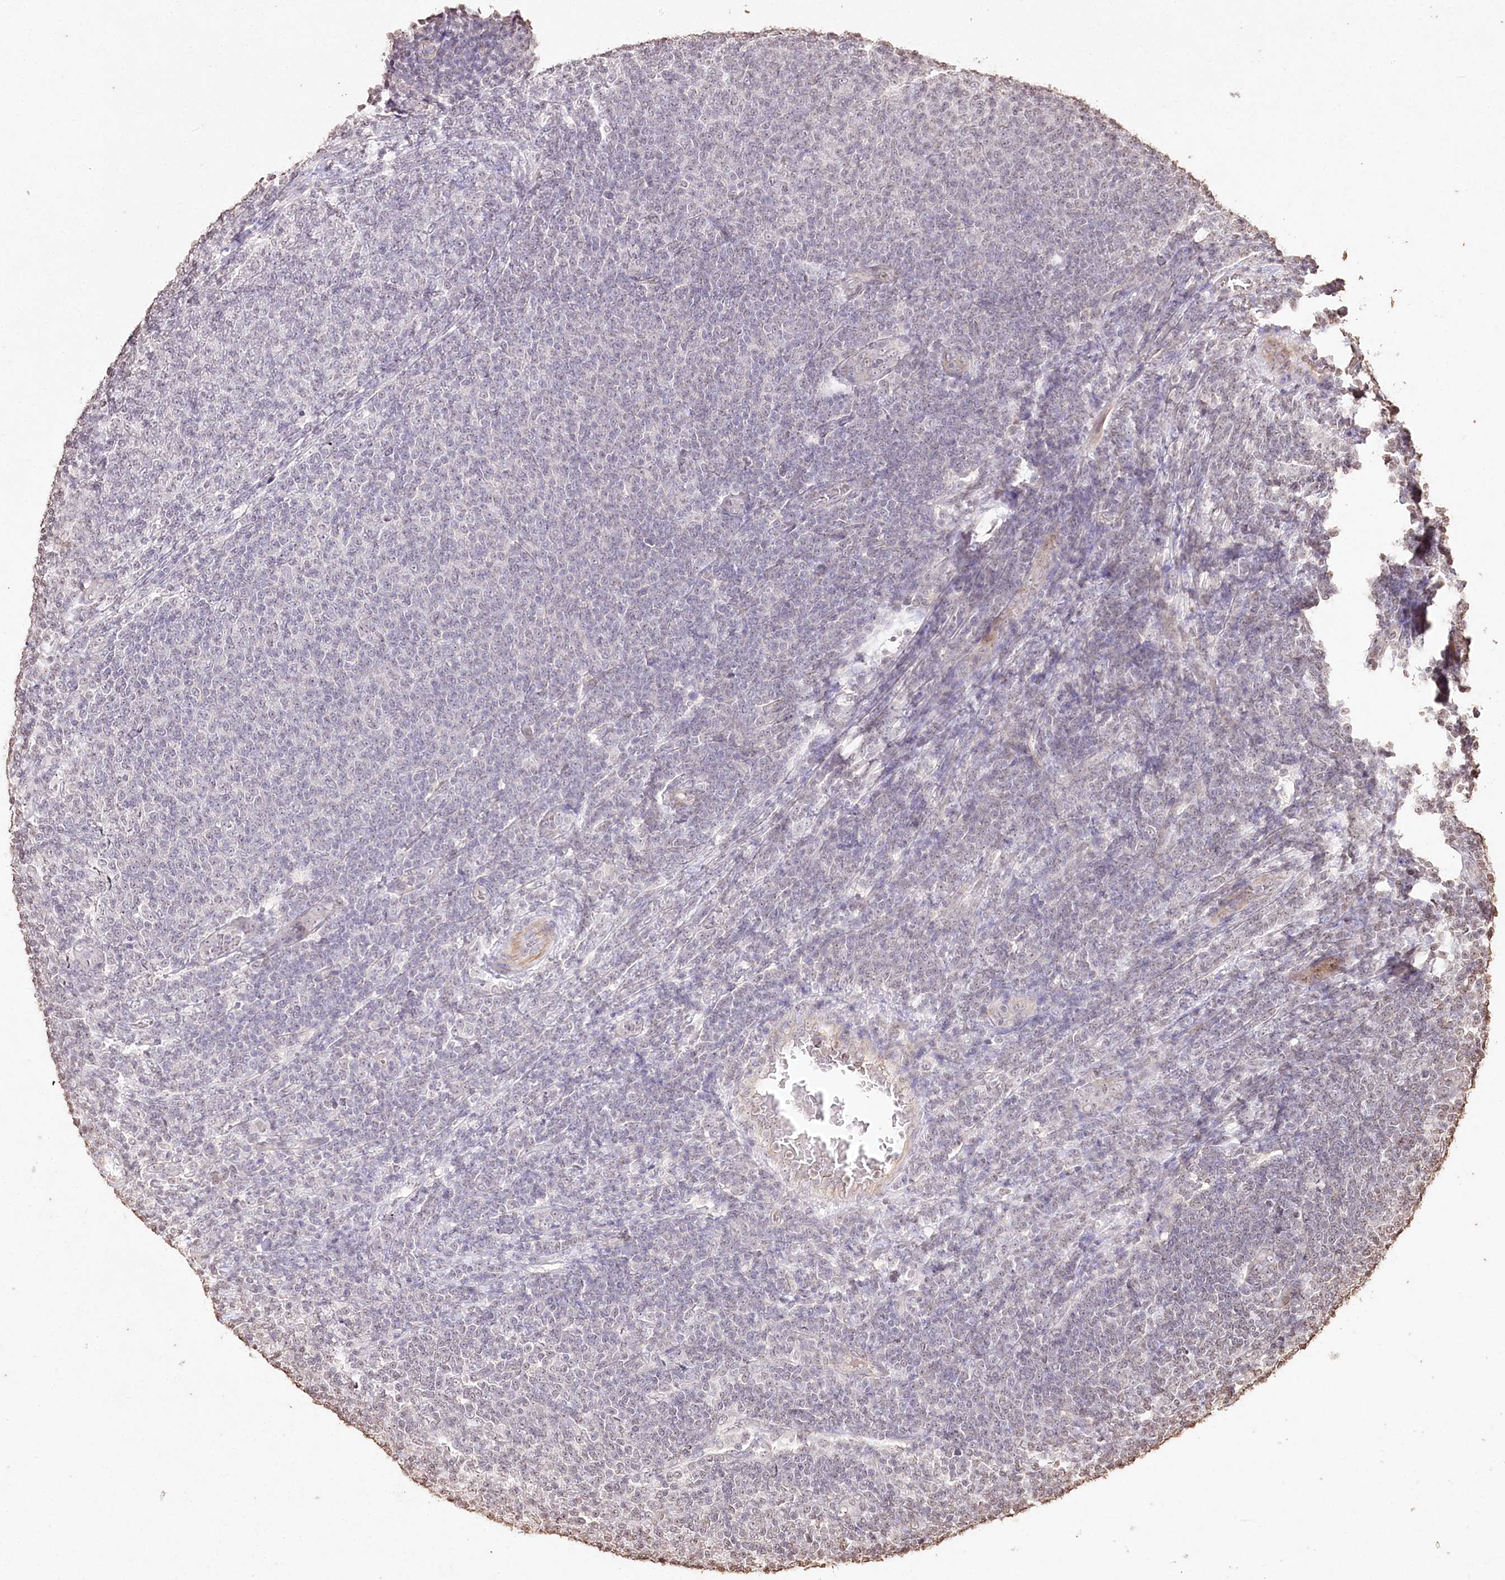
{"staining": {"intensity": "negative", "quantity": "none", "location": "none"}, "tissue": "lymphoma", "cell_type": "Tumor cells", "image_type": "cancer", "snomed": [{"axis": "morphology", "description": "Malignant lymphoma, non-Hodgkin's type, Low grade"}, {"axis": "topography", "description": "Lymph node"}], "caption": "A high-resolution histopathology image shows immunohistochemistry (IHC) staining of lymphoma, which exhibits no significant positivity in tumor cells.", "gene": "DMXL1", "patient": {"sex": "male", "age": 66}}